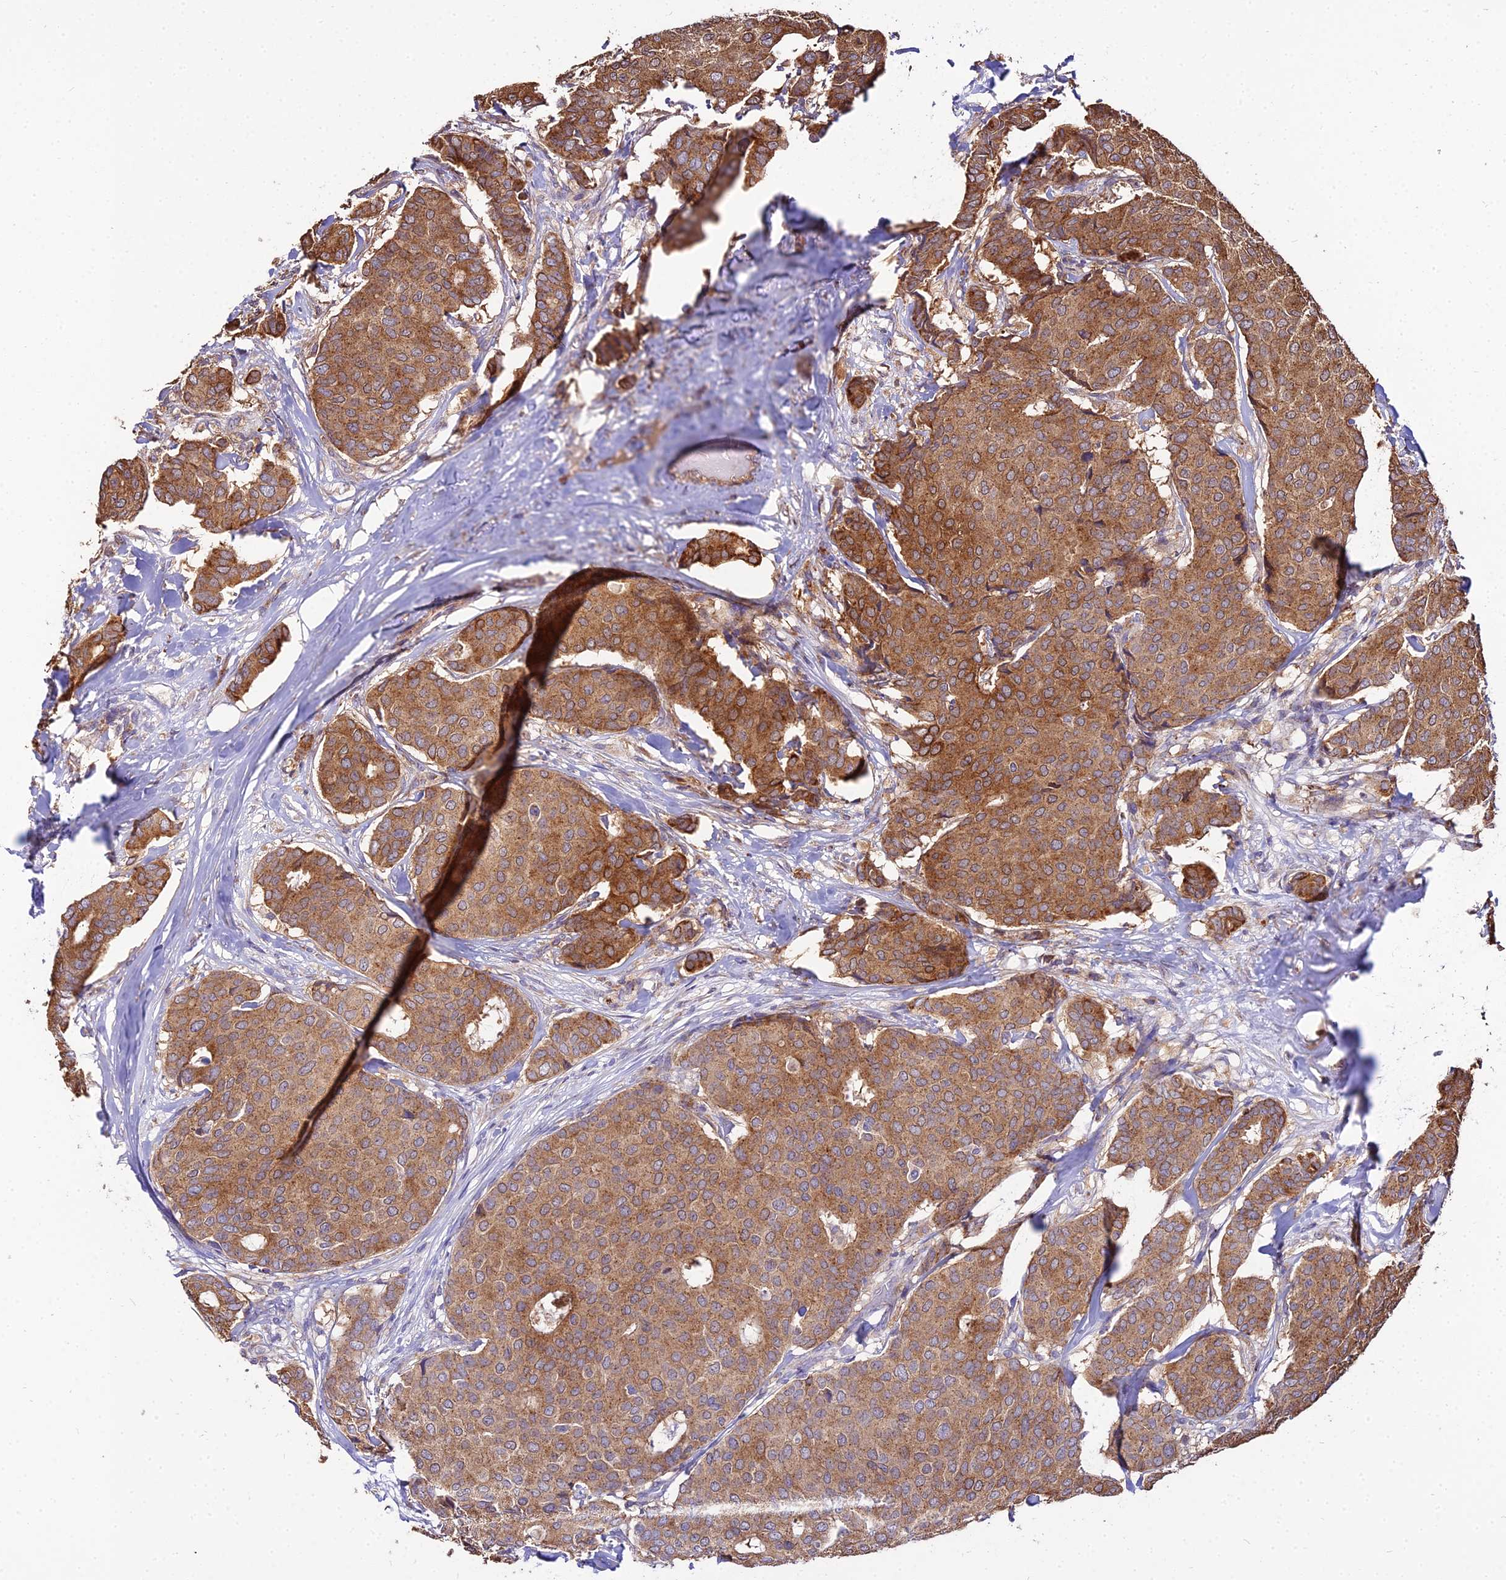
{"staining": {"intensity": "moderate", "quantity": ">75%", "location": "cytoplasmic/membranous"}, "tissue": "breast cancer", "cell_type": "Tumor cells", "image_type": "cancer", "snomed": [{"axis": "morphology", "description": "Duct carcinoma"}, {"axis": "topography", "description": "Breast"}], "caption": "Protein expression analysis of human breast intraductal carcinoma reveals moderate cytoplasmic/membranous expression in about >75% of tumor cells.", "gene": "PEX19", "patient": {"sex": "female", "age": 75}}